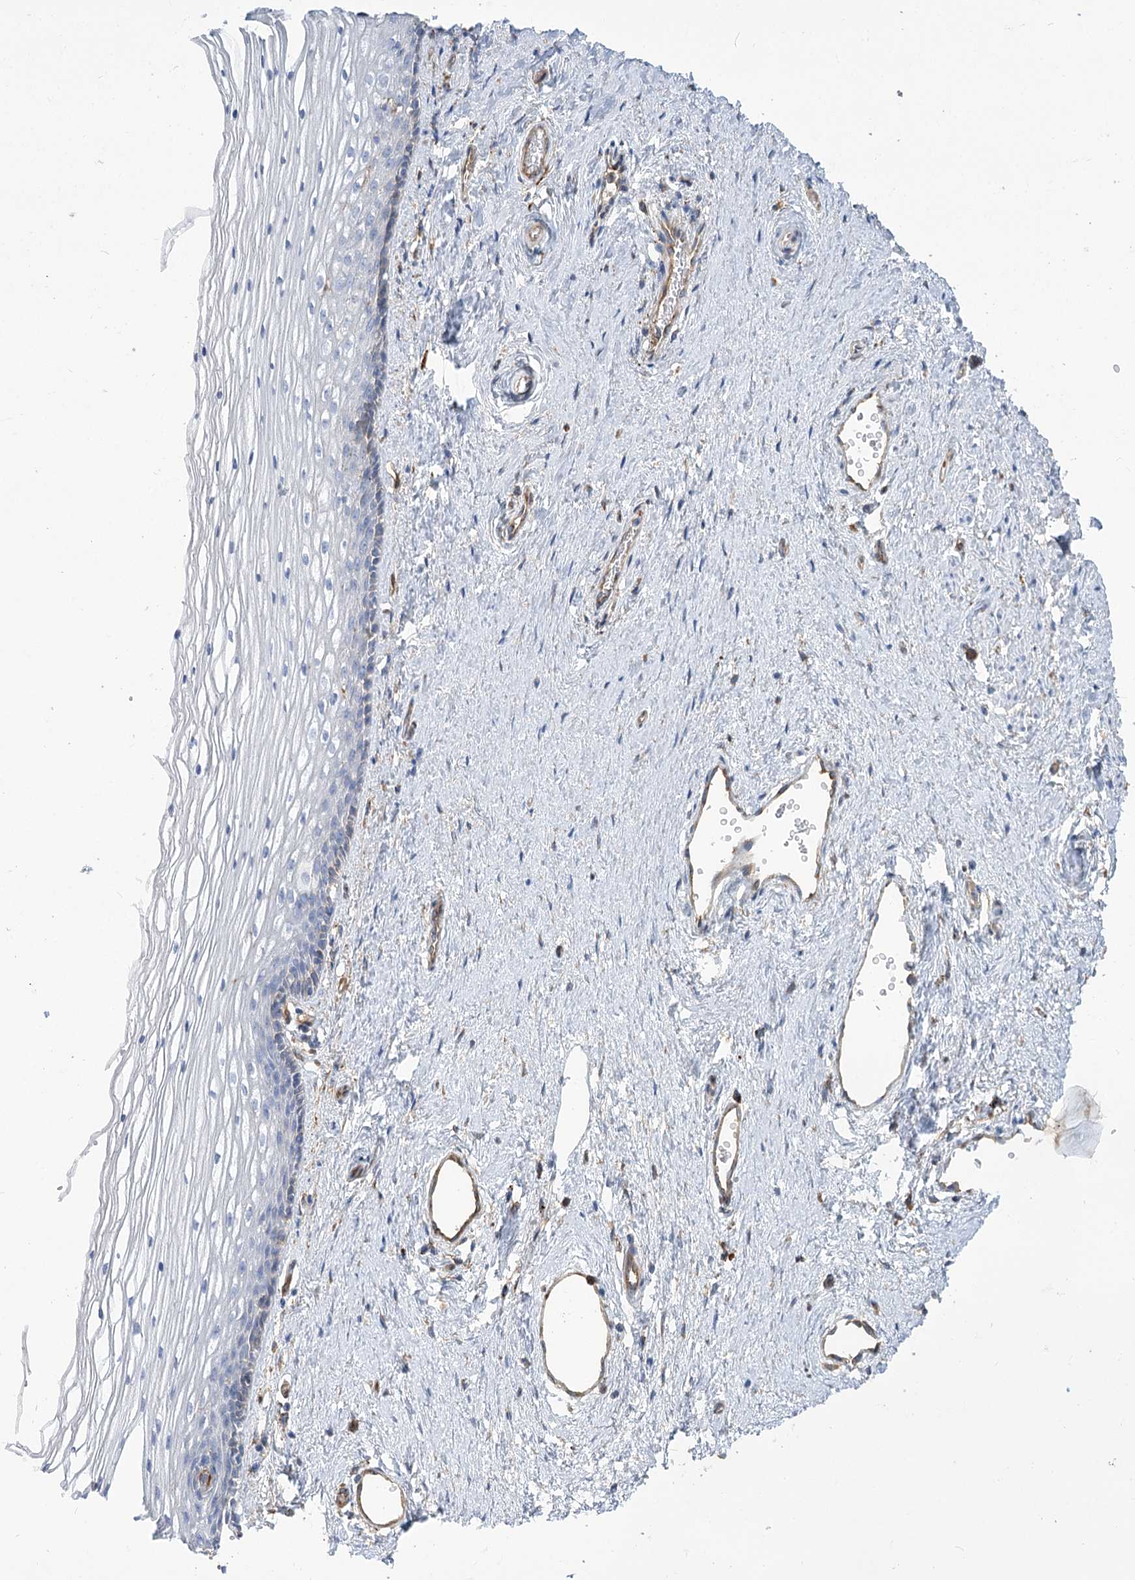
{"staining": {"intensity": "negative", "quantity": "none", "location": "none"}, "tissue": "vagina", "cell_type": "Squamous epithelial cells", "image_type": "normal", "snomed": [{"axis": "morphology", "description": "Normal tissue, NOS"}, {"axis": "topography", "description": "Vagina"}], "caption": "Immunohistochemistry of unremarkable human vagina displays no expression in squamous epithelial cells. (Stains: DAB immunohistochemistry (IHC) with hematoxylin counter stain, Microscopy: brightfield microscopy at high magnification).", "gene": "GUSB", "patient": {"sex": "female", "age": 46}}